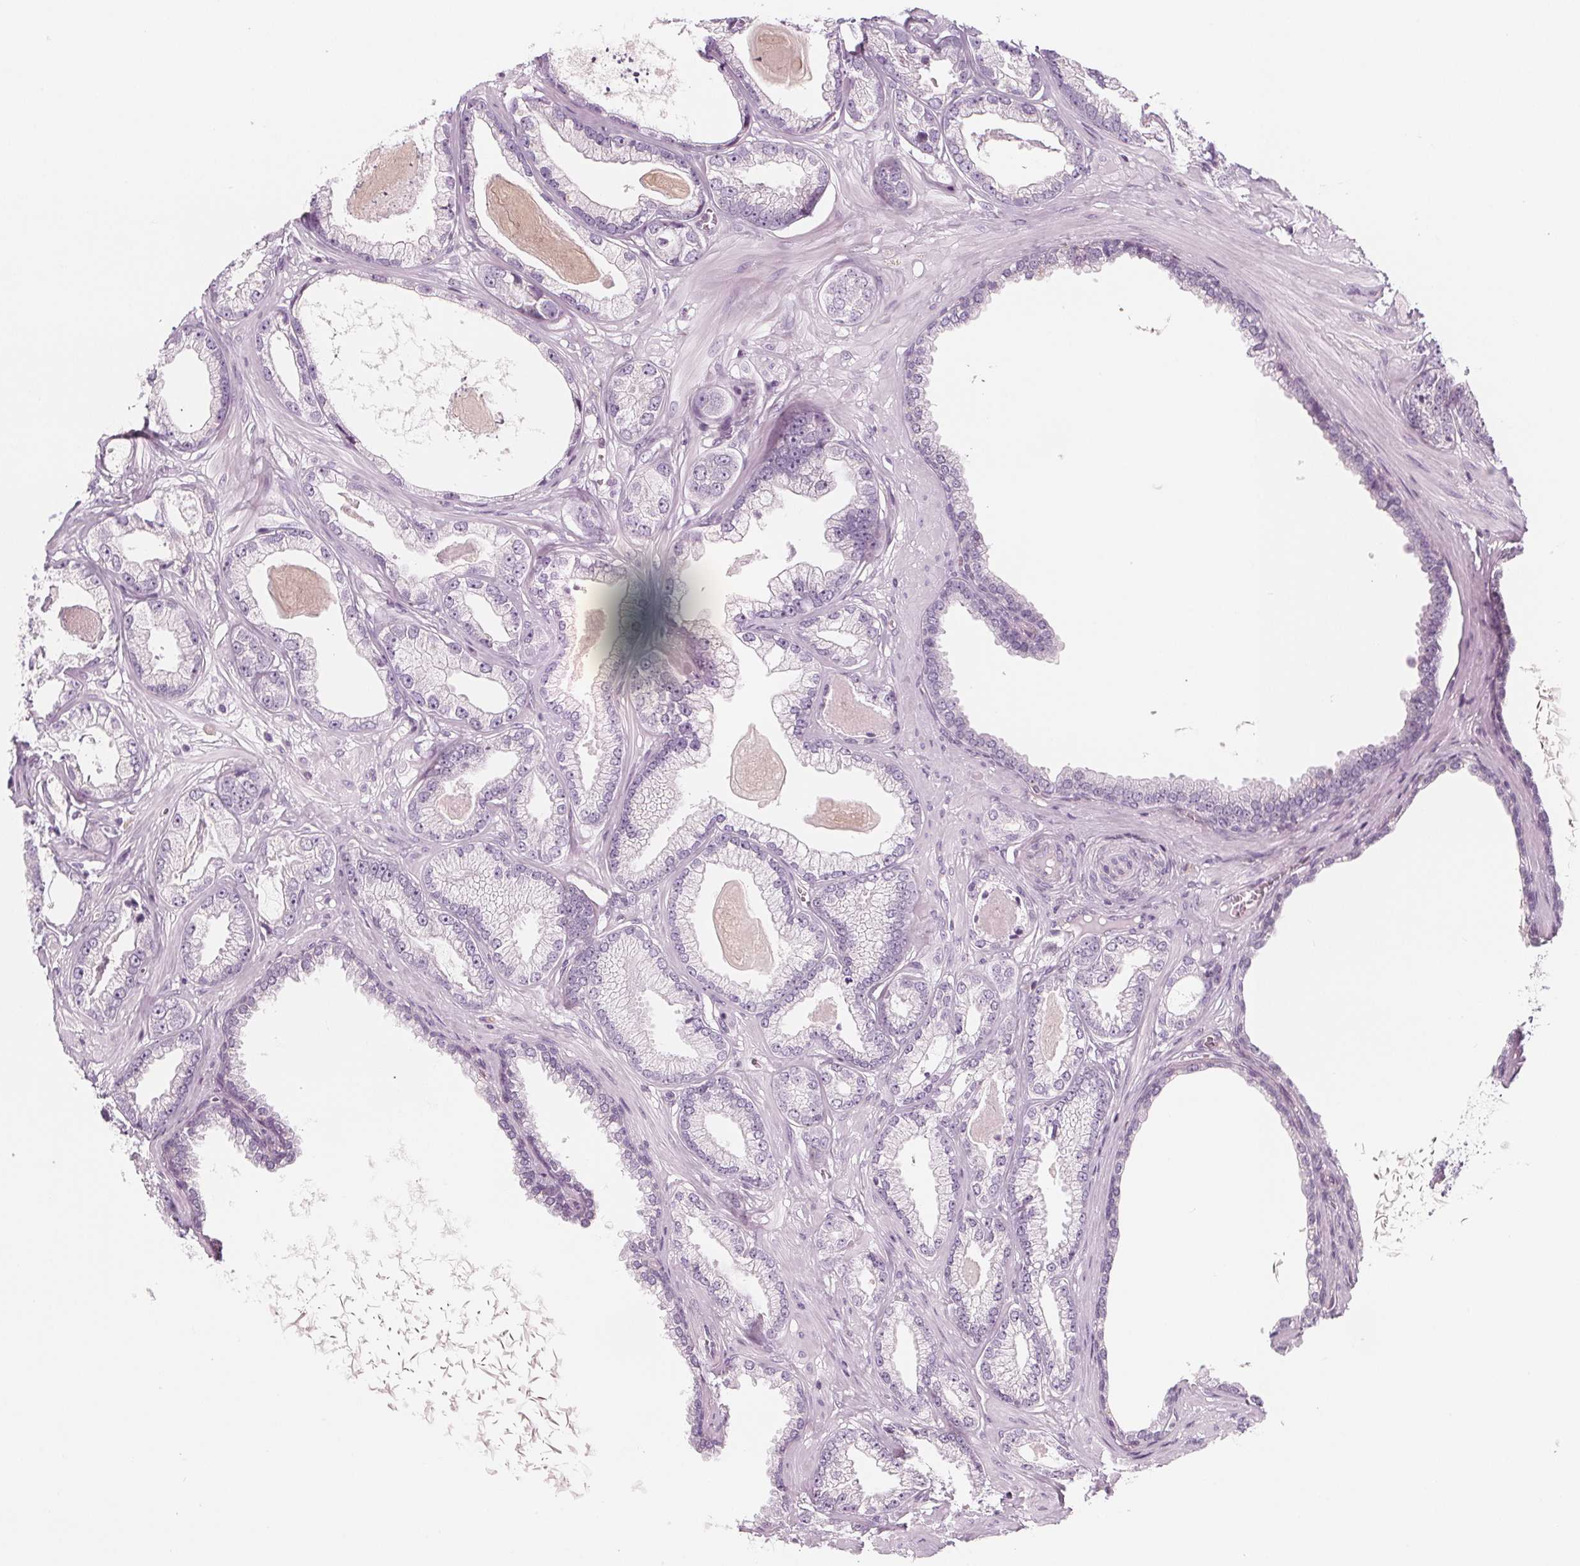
{"staining": {"intensity": "negative", "quantity": "none", "location": "none"}, "tissue": "prostate cancer", "cell_type": "Tumor cells", "image_type": "cancer", "snomed": [{"axis": "morphology", "description": "Adenocarcinoma, Low grade"}, {"axis": "topography", "description": "Prostate"}], "caption": "Immunohistochemistry (IHC) histopathology image of neoplastic tissue: human adenocarcinoma (low-grade) (prostate) stained with DAB (3,3'-diaminobenzidine) shows no significant protein staining in tumor cells.", "gene": "IL17C", "patient": {"sex": "male", "age": 64}}